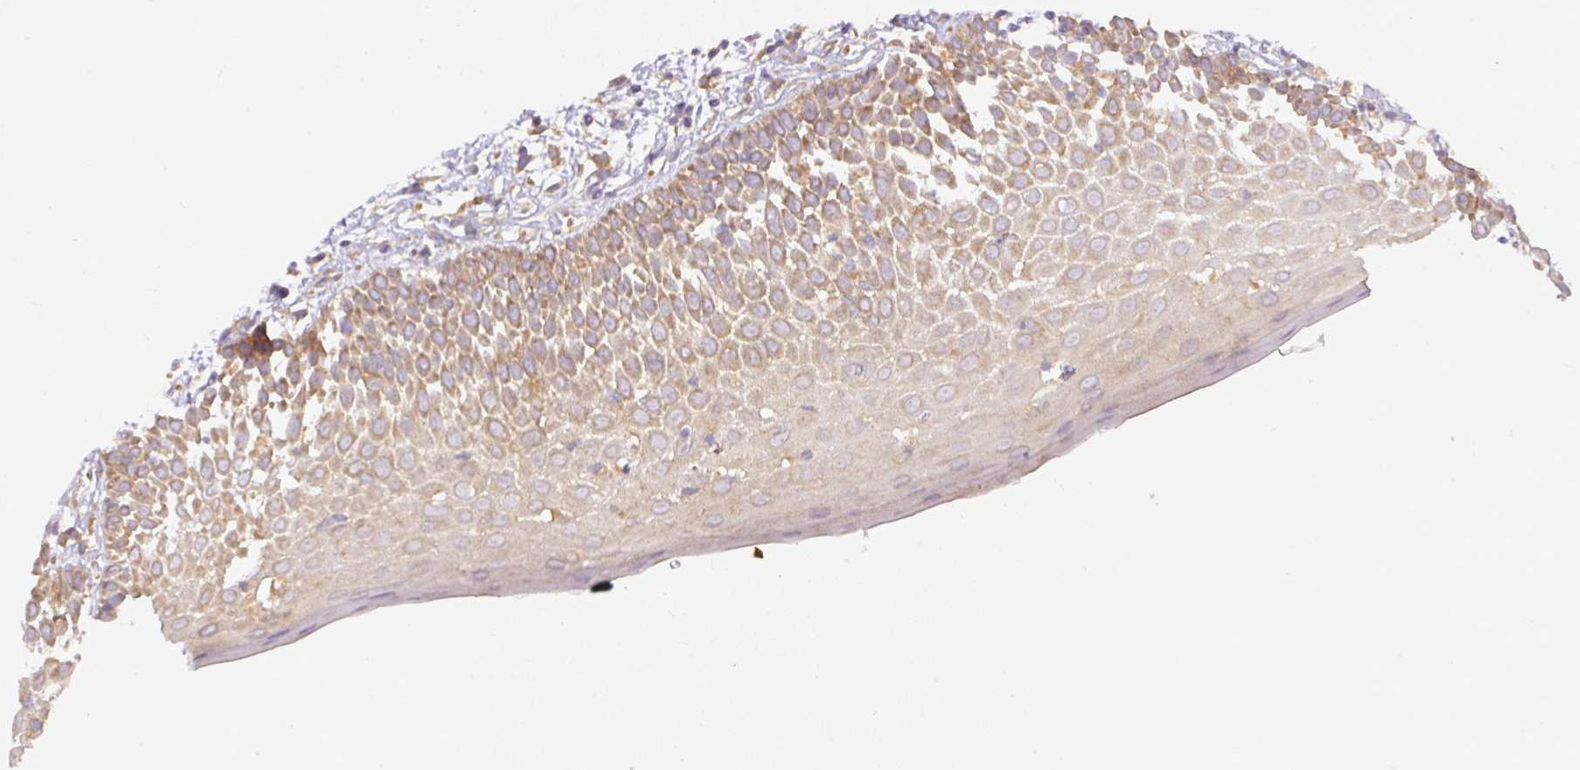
{"staining": {"intensity": "moderate", "quantity": ">75%", "location": "cytoplasmic/membranous"}, "tissue": "oral mucosa", "cell_type": "Squamous epithelial cells", "image_type": "normal", "snomed": [{"axis": "morphology", "description": "Normal tissue, NOS"}, {"axis": "morphology", "description": "Squamous cell carcinoma, NOS"}, {"axis": "topography", "description": "Oral tissue"}, {"axis": "topography", "description": "Tounge, NOS"}, {"axis": "topography", "description": "Head-Neck"}], "caption": "There is medium levels of moderate cytoplasmic/membranous positivity in squamous epithelial cells of benign oral mucosa, as demonstrated by immunohistochemical staining (brown color).", "gene": "DAPK1", "patient": {"sex": "male", "age": 76}}